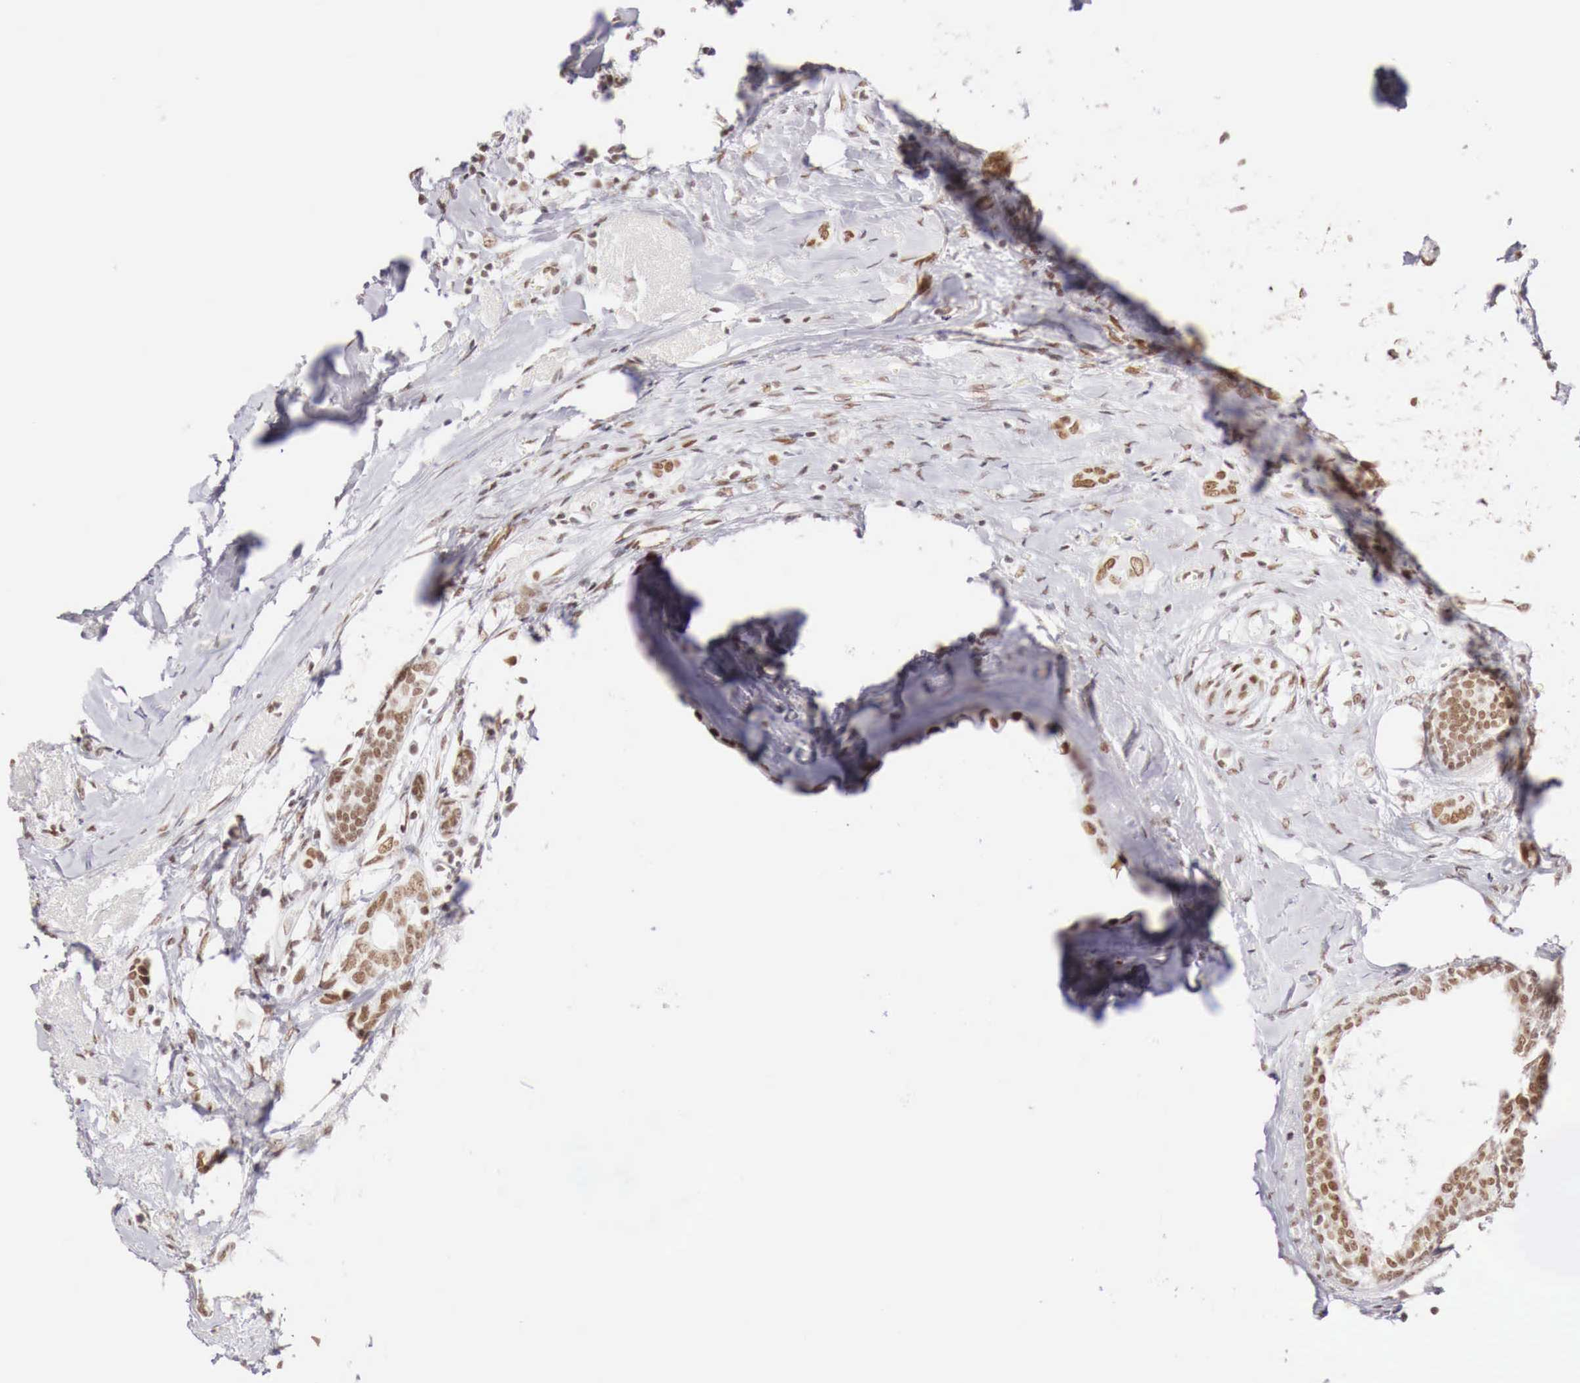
{"staining": {"intensity": "strong", "quantity": ">75%", "location": "nuclear"}, "tissue": "breast cancer", "cell_type": "Tumor cells", "image_type": "cancer", "snomed": [{"axis": "morphology", "description": "Duct carcinoma"}, {"axis": "topography", "description": "Breast"}], "caption": "This is an image of immunohistochemistry staining of breast intraductal carcinoma, which shows strong positivity in the nuclear of tumor cells.", "gene": "PHF14", "patient": {"sex": "female", "age": 50}}